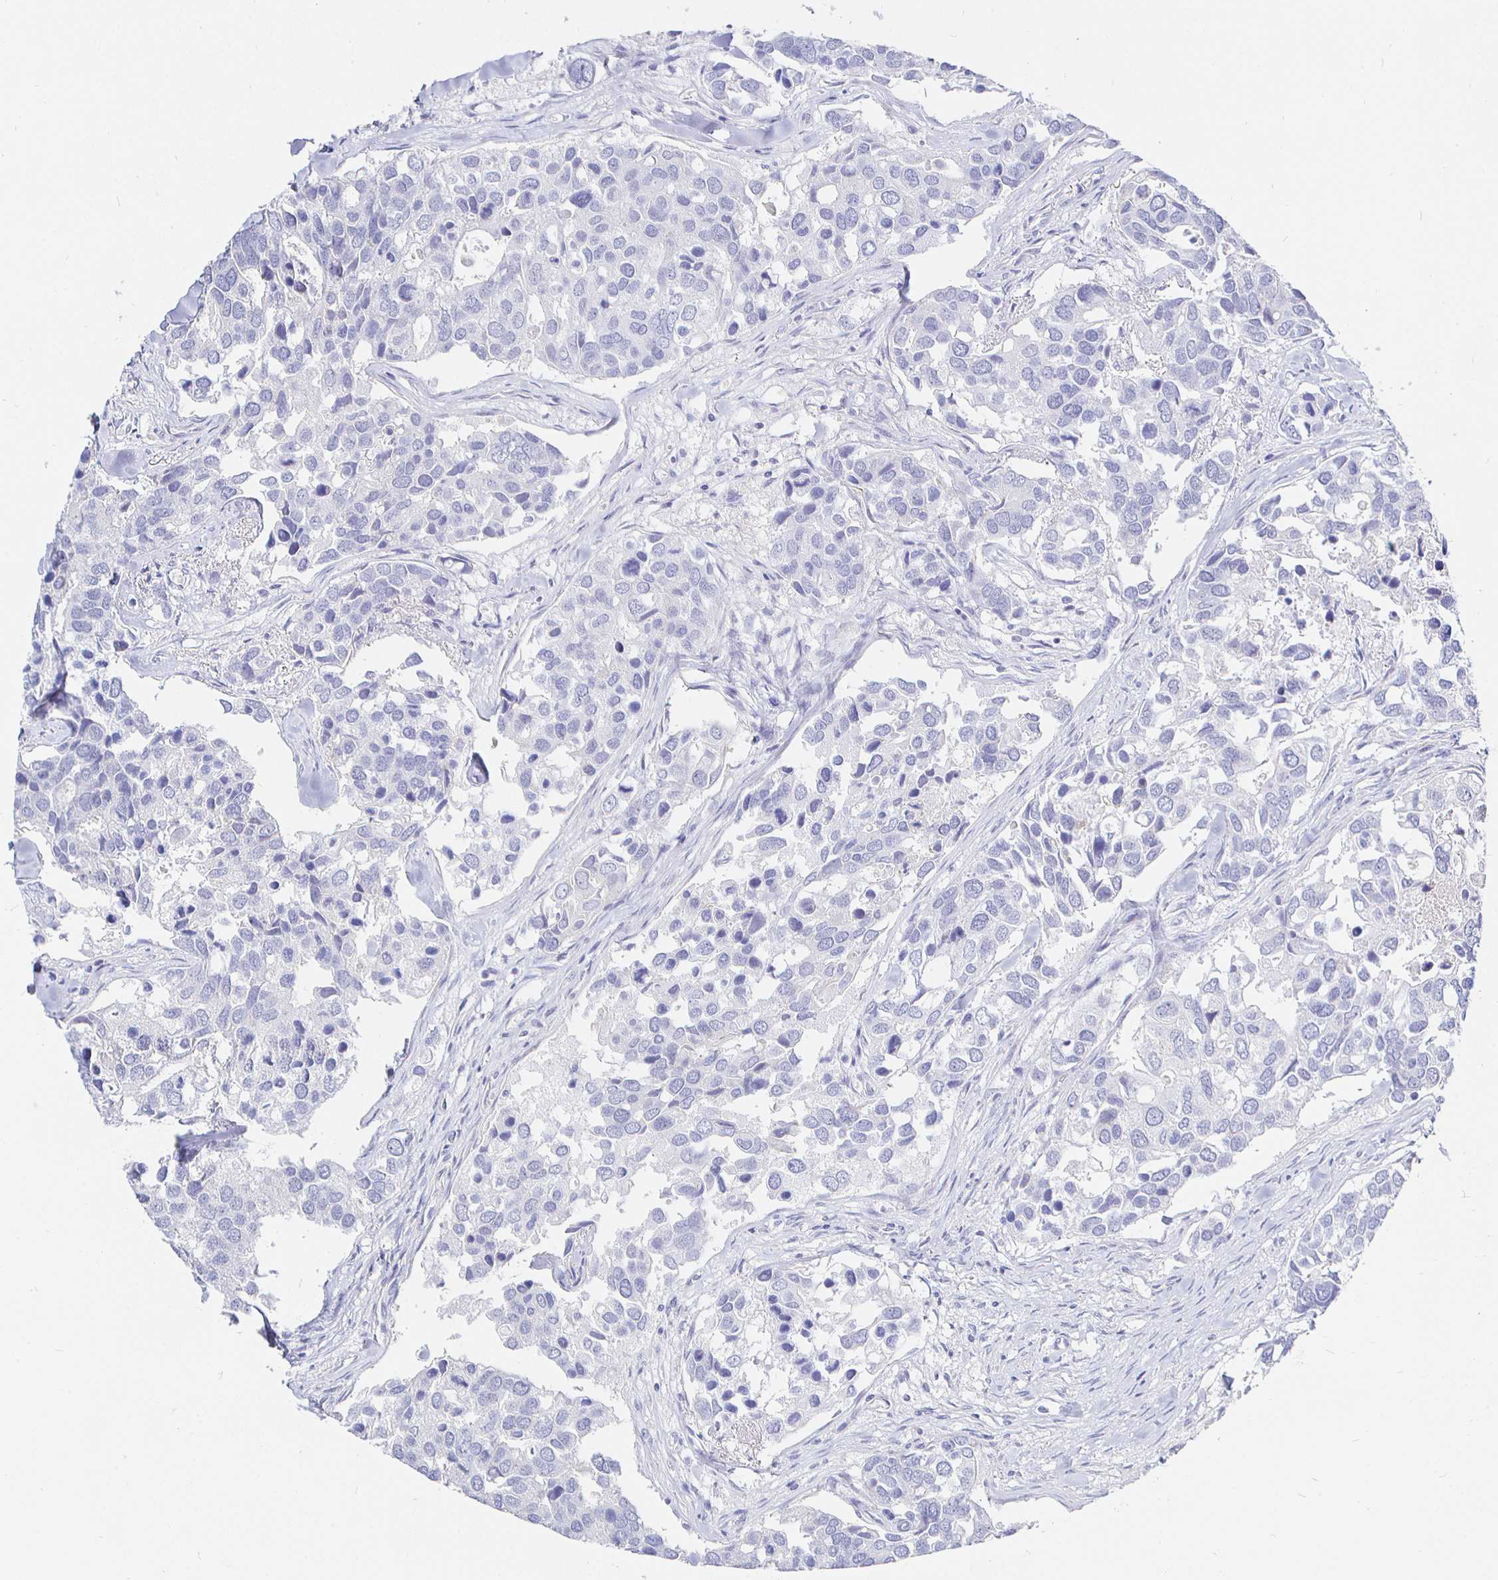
{"staining": {"intensity": "negative", "quantity": "none", "location": "none"}, "tissue": "breast cancer", "cell_type": "Tumor cells", "image_type": "cancer", "snomed": [{"axis": "morphology", "description": "Duct carcinoma"}, {"axis": "topography", "description": "Breast"}], "caption": "Tumor cells show no significant positivity in breast cancer.", "gene": "CR2", "patient": {"sex": "female", "age": 83}}